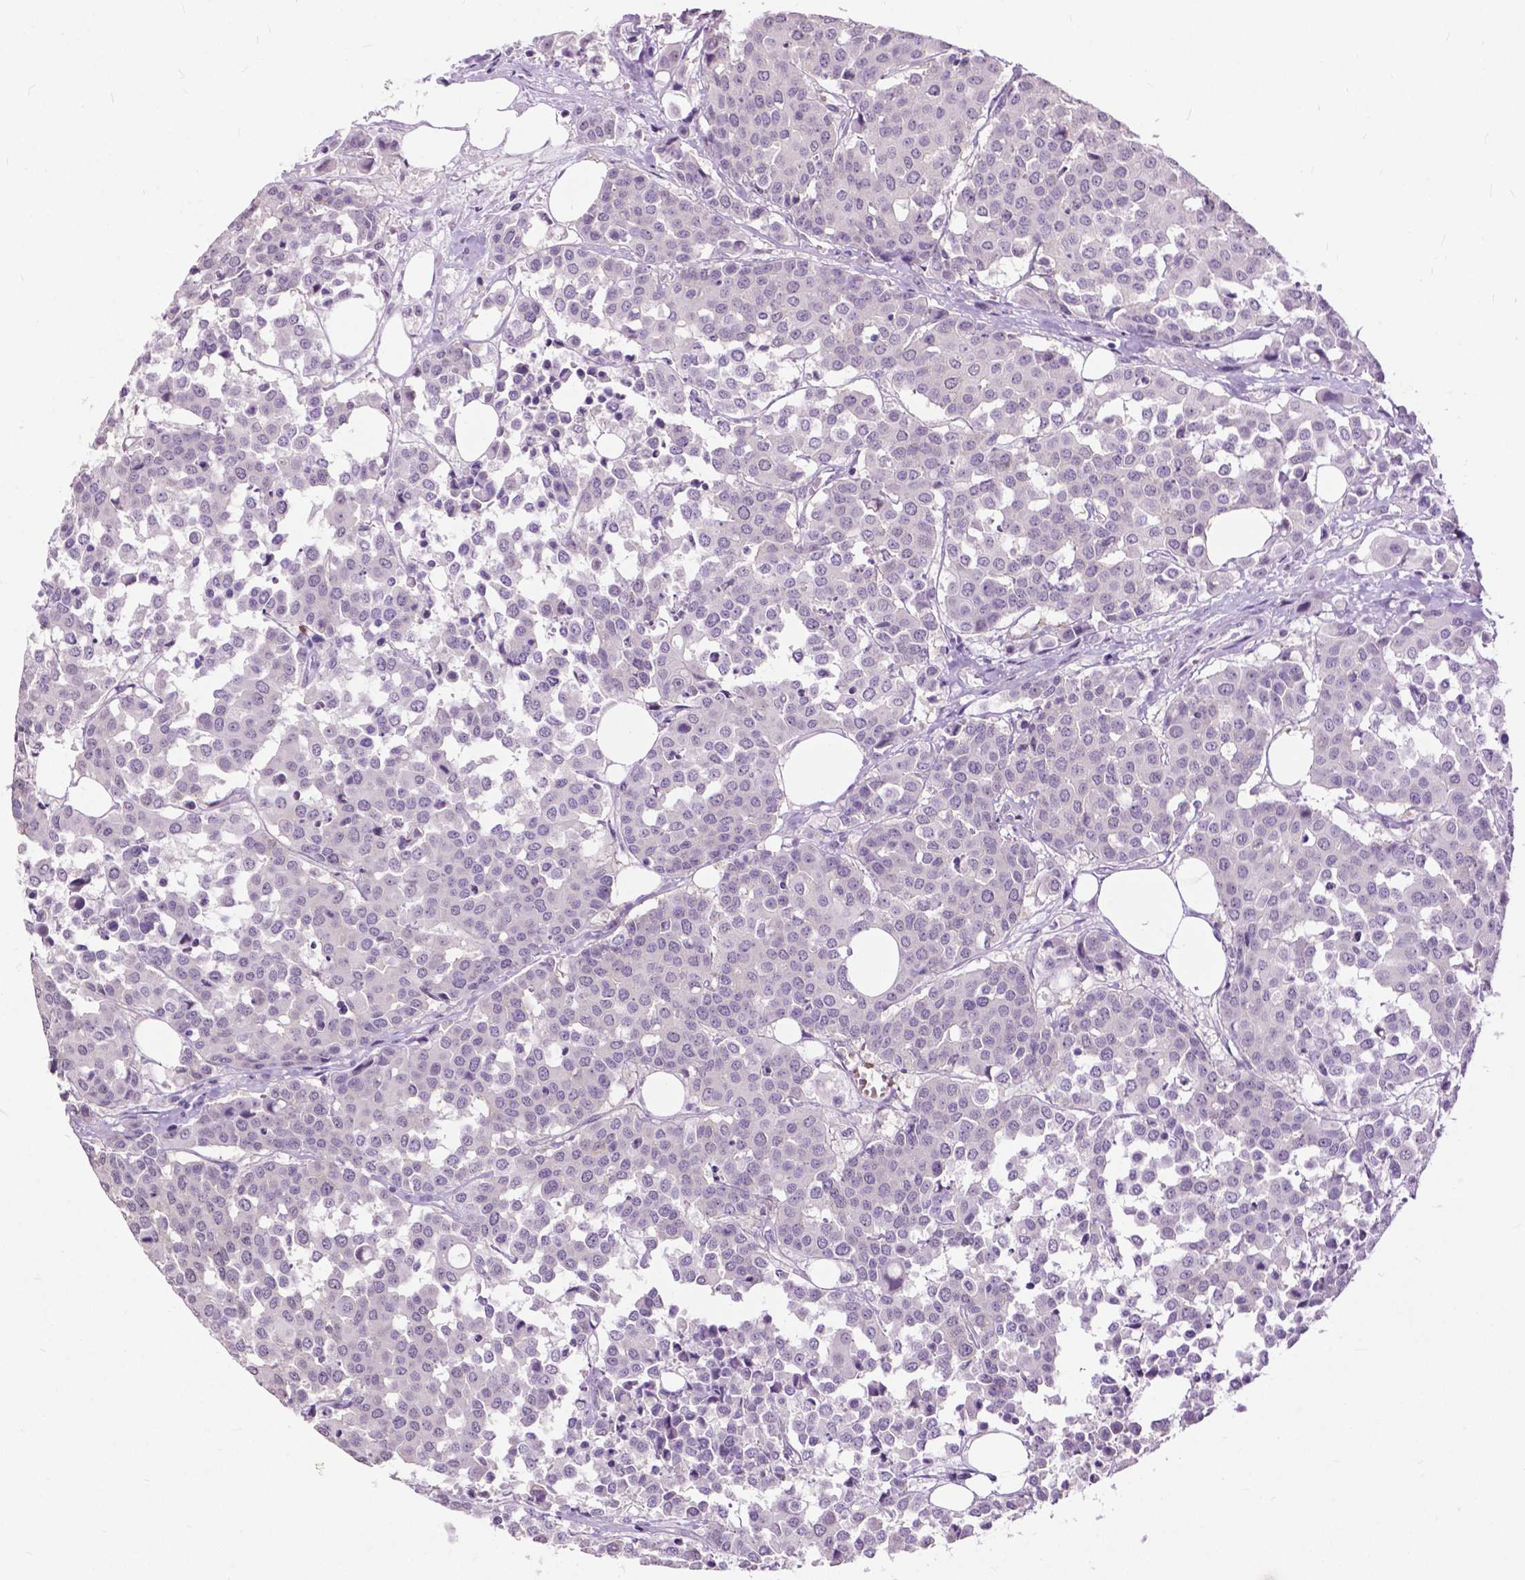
{"staining": {"intensity": "negative", "quantity": "none", "location": "none"}, "tissue": "carcinoid", "cell_type": "Tumor cells", "image_type": "cancer", "snomed": [{"axis": "morphology", "description": "Carcinoid, malignant, NOS"}, {"axis": "topography", "description": "Colon"}], "caption": "Histopathology image shows no protein expression in tumor cells of malignant carcinoid tissue.", "gene": "GPR37L1", "patient": {"sex": "male", "age": 81}}